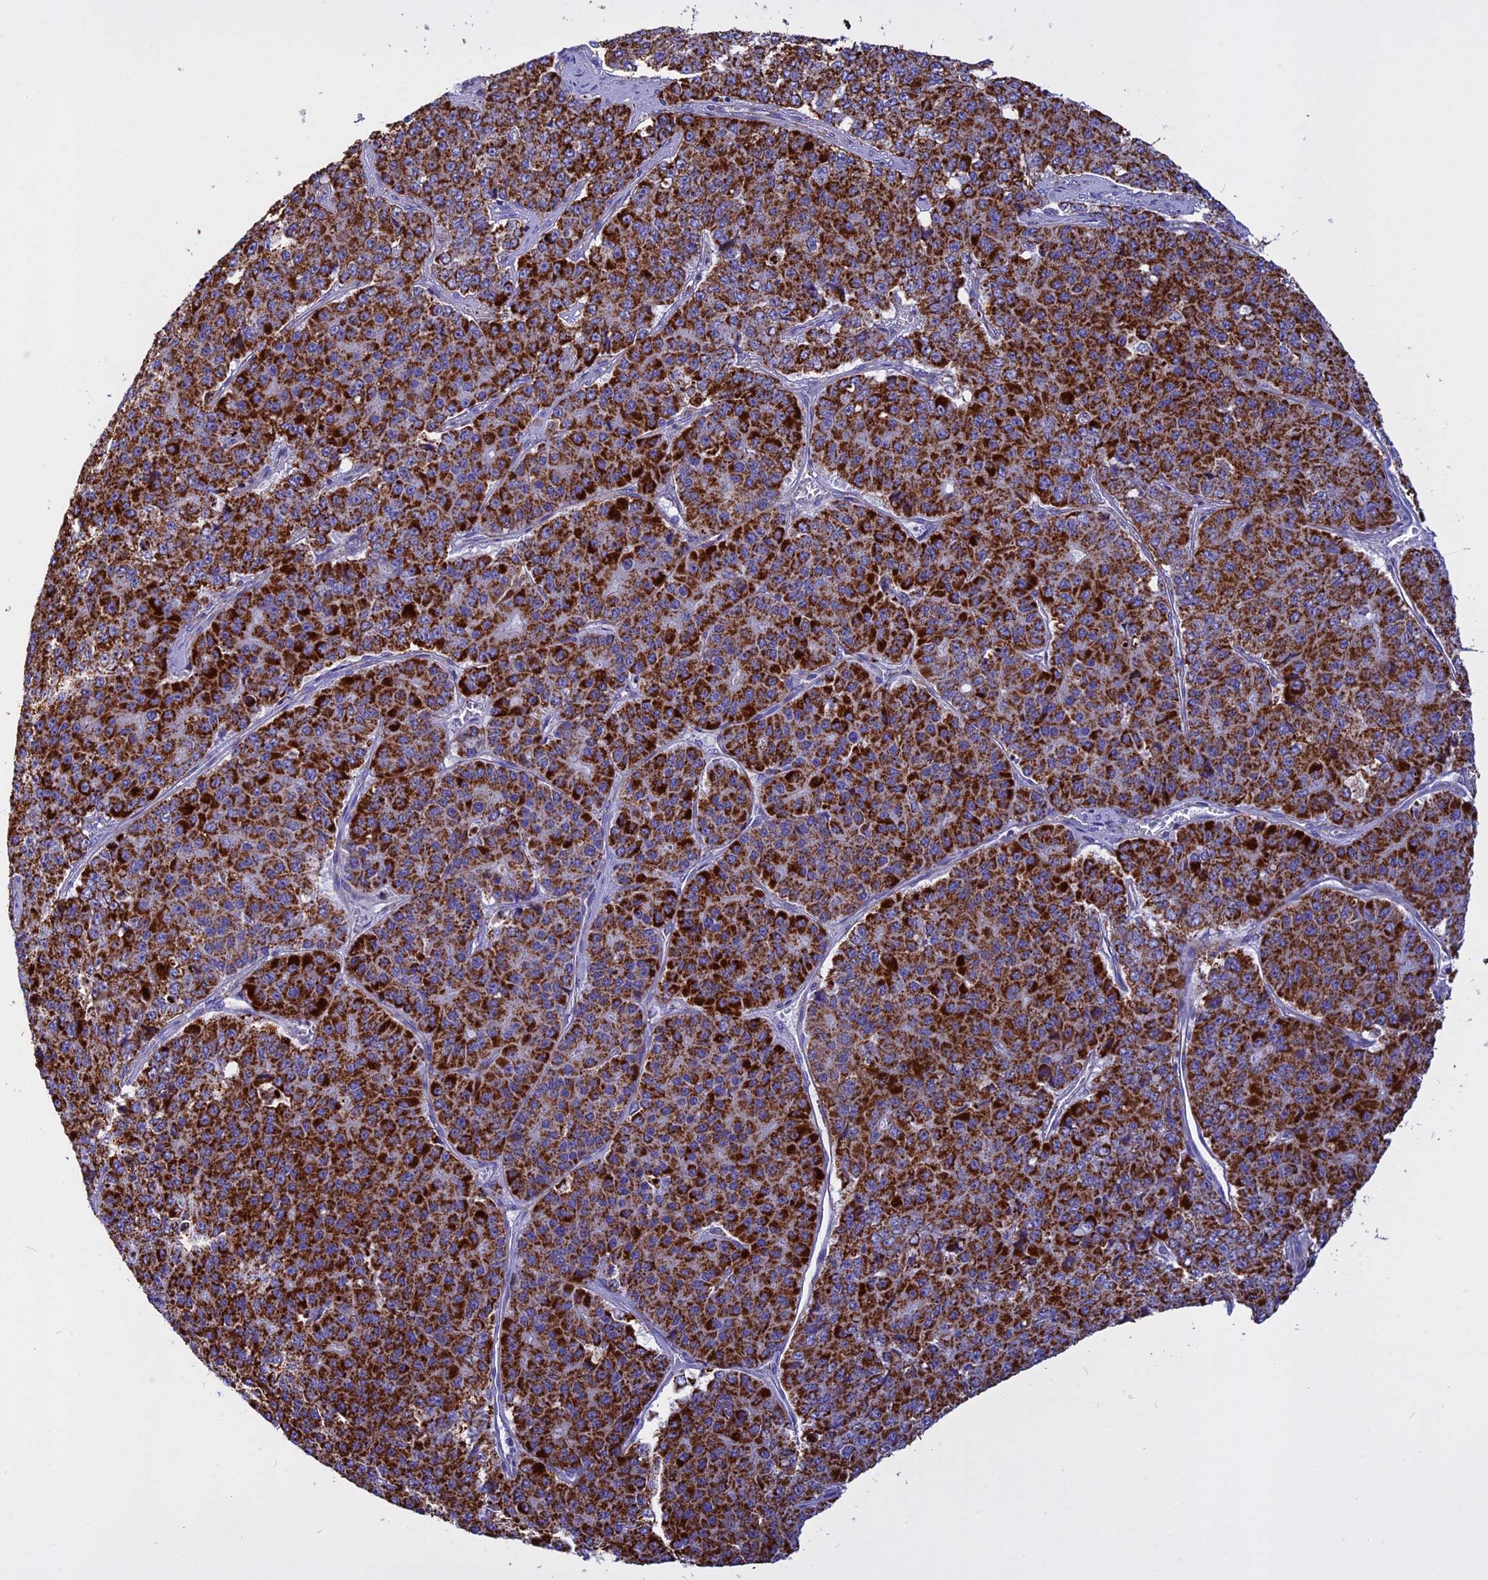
{"staining": {"intensity": "strong", "quantity": ">75%", "location": "cytoplasmic/membranous"}, "tissue": "pancreatic cancer", "cell_type": "Tumor cells", "image_type": "cancer", "snomed": [{"axis": "morphology", "description": "Adenocarcinoma, NOS"}, {"axis": "topography", "description": "Pancreas"}], "caption": "Protein positivity by immunohistochemistry (IHC) shows strong cytoplasmic/membranous positivity in approximately >75% of tumor cells in adenocarcinoma (pancreatic). (brown staining indicates protein expression, while blue staining denotes nuclei).", "gene": "VDAC2", "patient": {"sex": "male", "age": 50}}